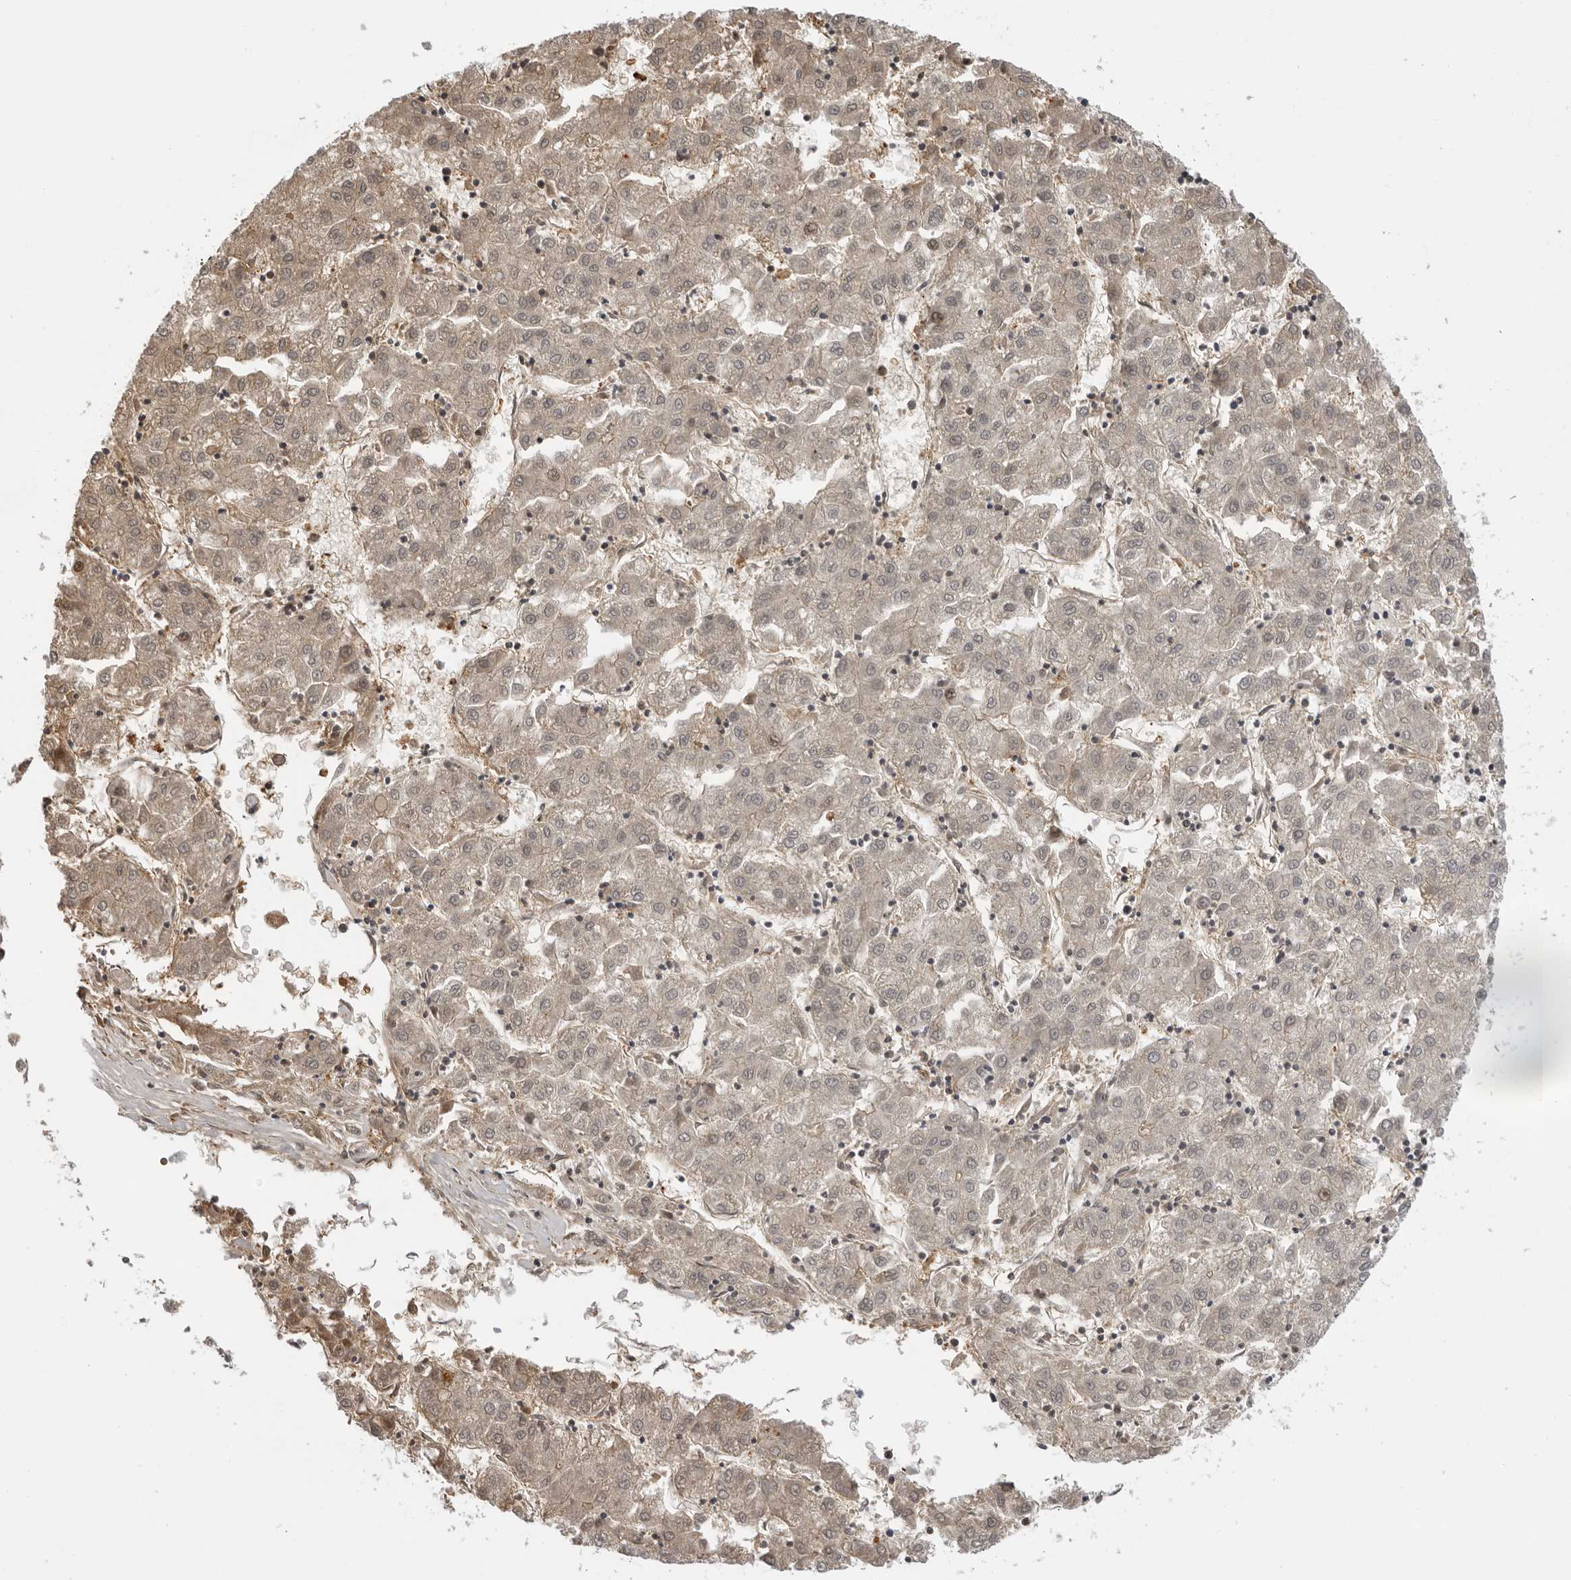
{"staining": {"intensity": "weak", "quantity": "<25%", "location": "cytoplasmic/membranous"}, "tissue": "liver cancer", "cell_type": "Tumor cells", "image_type": "cancer", "snomed": [{"axis": "morphology", "description": "Carcinoma, Hepatocellular, NOS"}, {"axis": "topography", "description": "Liver"}], "caption": "The immunohistochemistry (IHC) image has no significant positivity in tumor cells of liver hepatocellular carcinoma tissue. (Brightfield microscopy of DAB immunohistochemistry (IHC) at high magnification).", "gene": "PLEKHF2", "patient": {"sex": "male", "age": 72}}